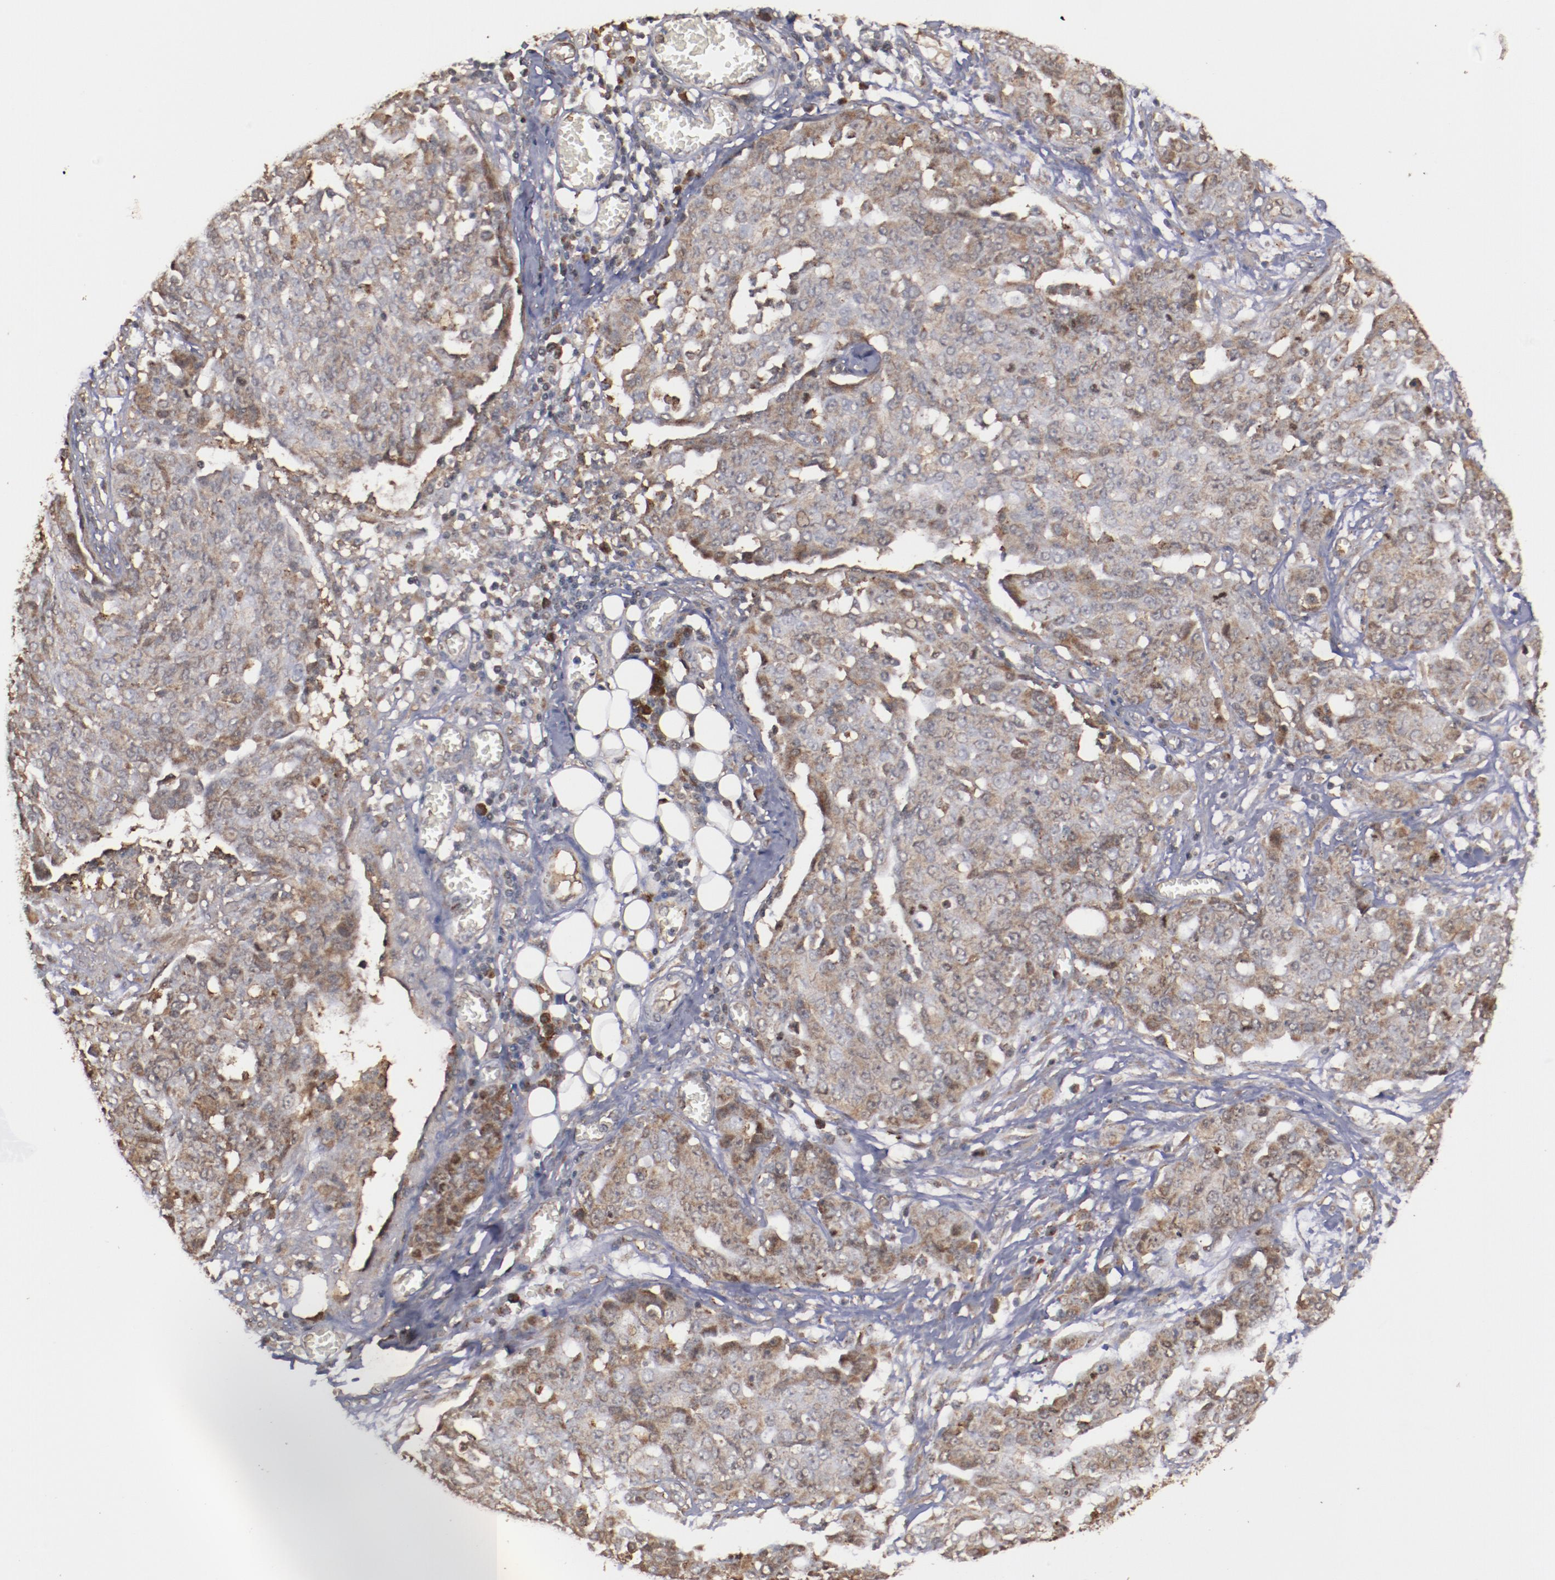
{"staining": {"intensity": "moderate", "quantity": ">75%", "location": "cytoplasmic/membranous"}, "tissue": "ovarian cancer", "cell_type": "Tumor cells", "image_type": "cancer", "snomed": [{"axis": "morphology", "description": "Cystadenocarcinoma, serous, NOS"}, {"axis": "topography", "description": "Soft tissue"}, {"axis": "topography", "description": "Ovary"}], "caption": "Immunohistochemistry (IHC) (DAB (3,3'-diaminobenzidine)) staining of human serous cystadenocarcinoma (ovarian) shows moderate cytoplasmic/membranous protein expression in about >75% of tumor cells.", "gene": "TENM1", "patient": {"sex": "female", "age": 57}}